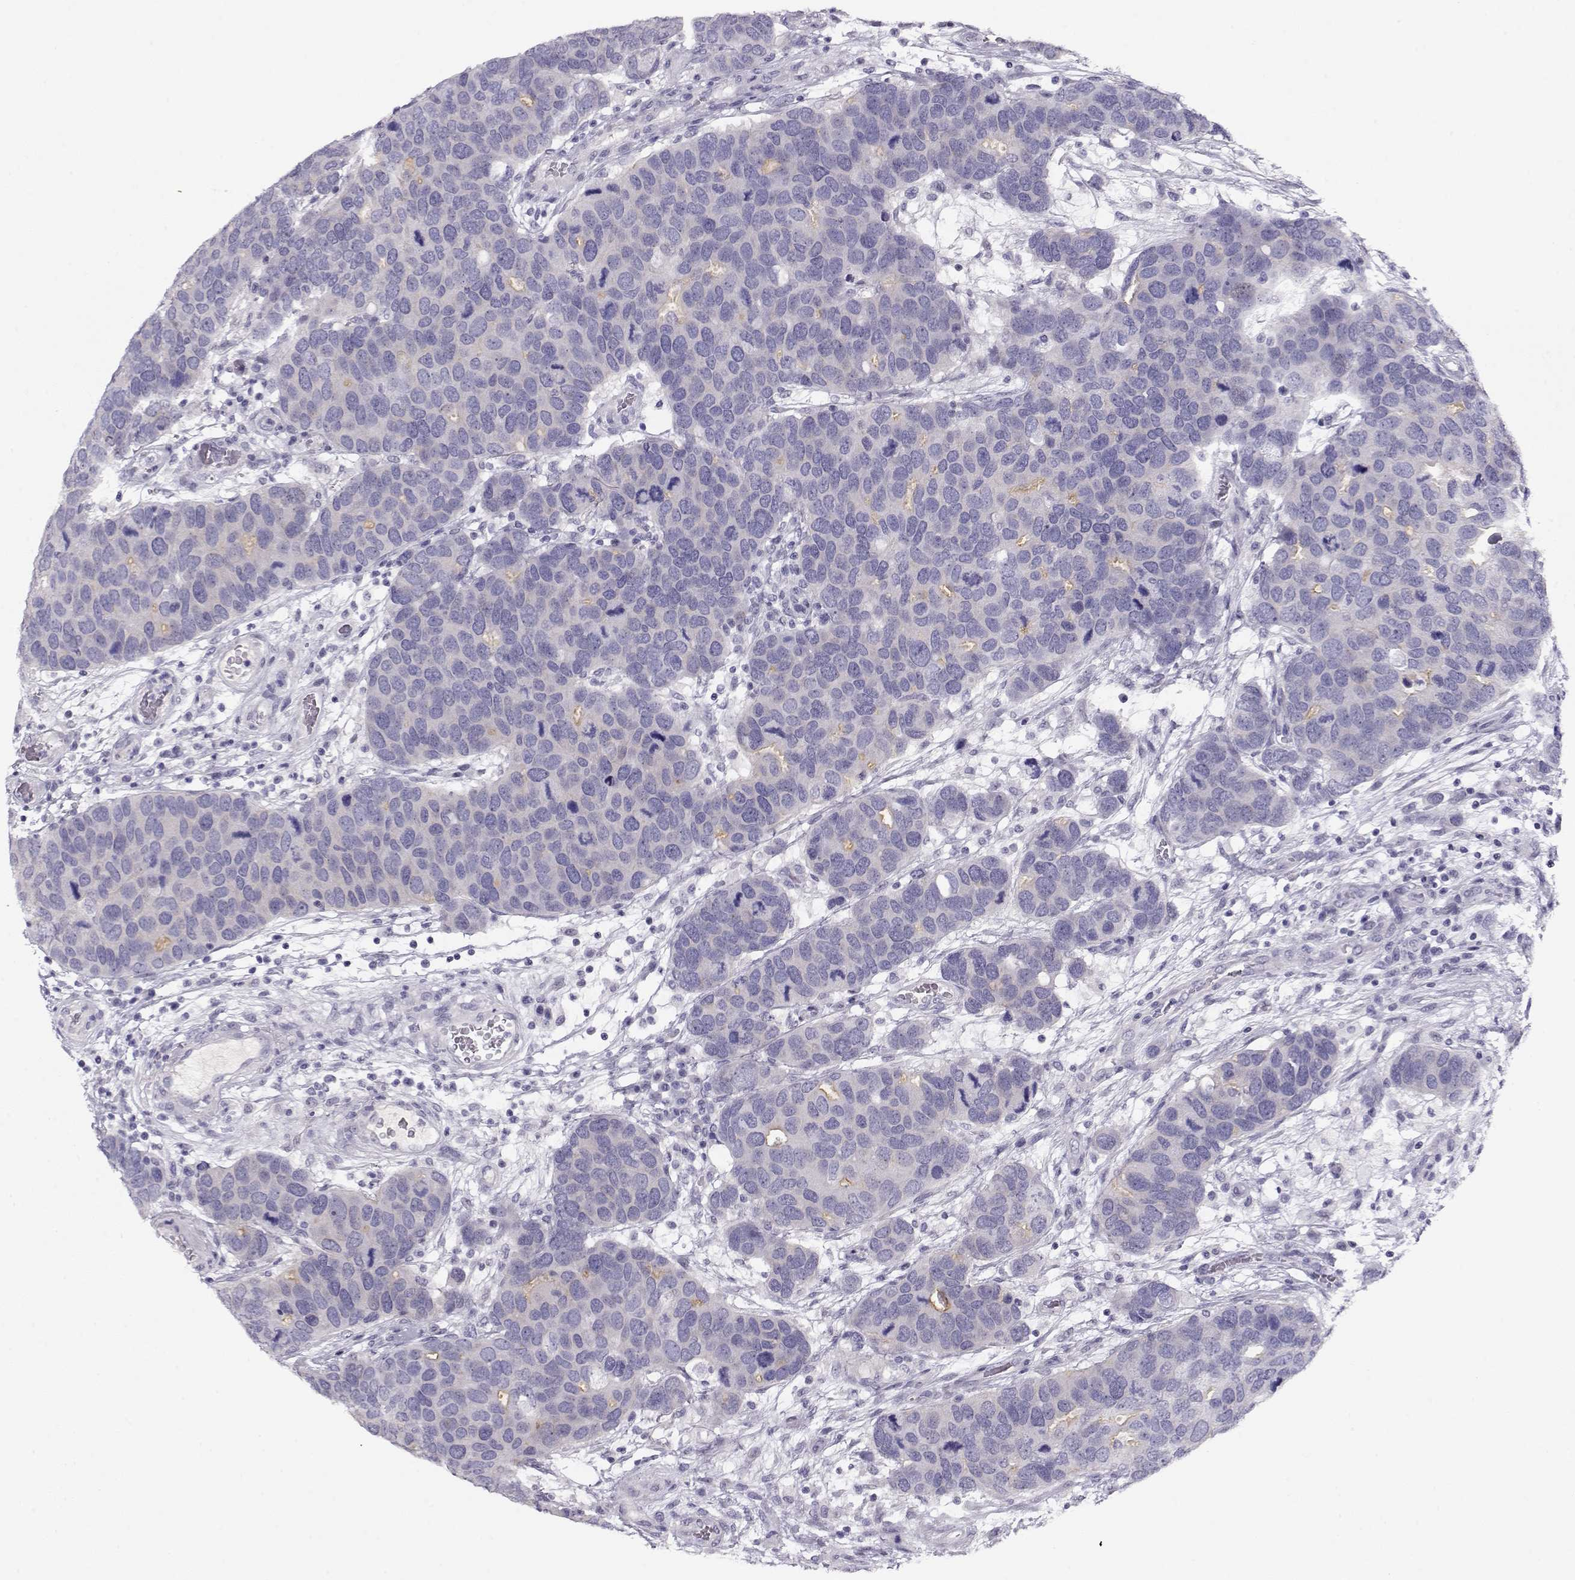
{"staining": {"intensity": "weak", "quantity": "<25%", "location": "cytoplasmic/membranous"}, "tissue": "breast cancer", "cell_type": "Tumor cells", "image_type": "cancer", "snomed": [{"axis": "morphology", "description": "Duct carcinoma"}, {"axis": "topography", "description": "Breast"}], "caption": "Breast cancer was stained to show a protein in brown. There is no significant positivity in tumor cells.", "gene": "CRX", "patient": {"sex": "female", "age": 83}}